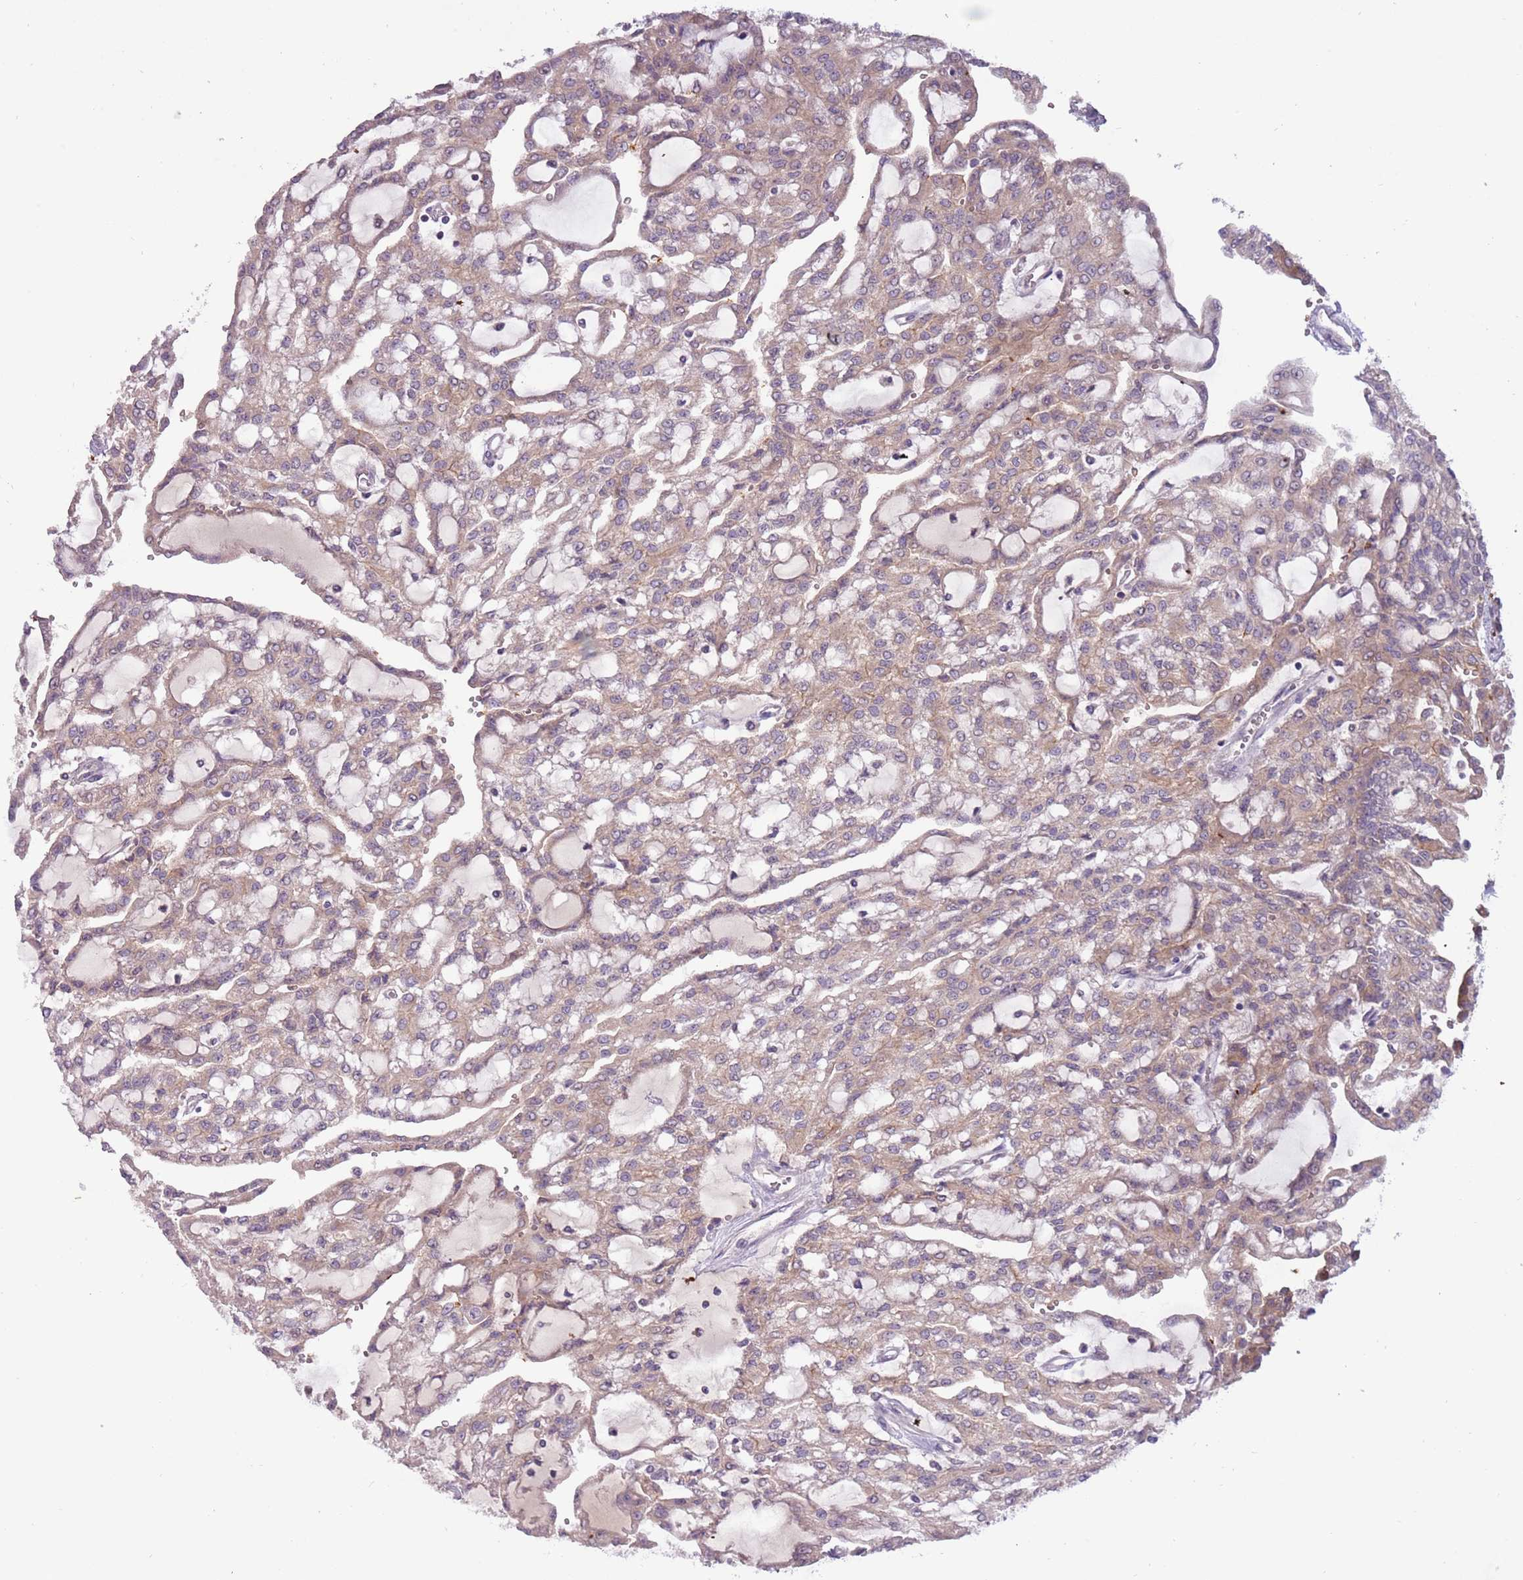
{"staining": {"intensity": "moderate", "quantity": ">75%", "location": "cytoplasmic/membranous"}, "tissue": "renal cancer", "cell_type": "Tumor cells", "image_type": "cancer", "snomed": [{"axis": "morphology", "description": "Adenocarcinoma, NOS"}, {"axis": "topography", "description": "Kidney"}], "caption": "A micrograph showing moderate cytoplasmic/membranous positivity in about >75% of tumor cells in renal cancer, as visualized by brown immunohistochemical staining.", "gene": "SHROOM3", "patient": {"sex": "male", "age": 63}}